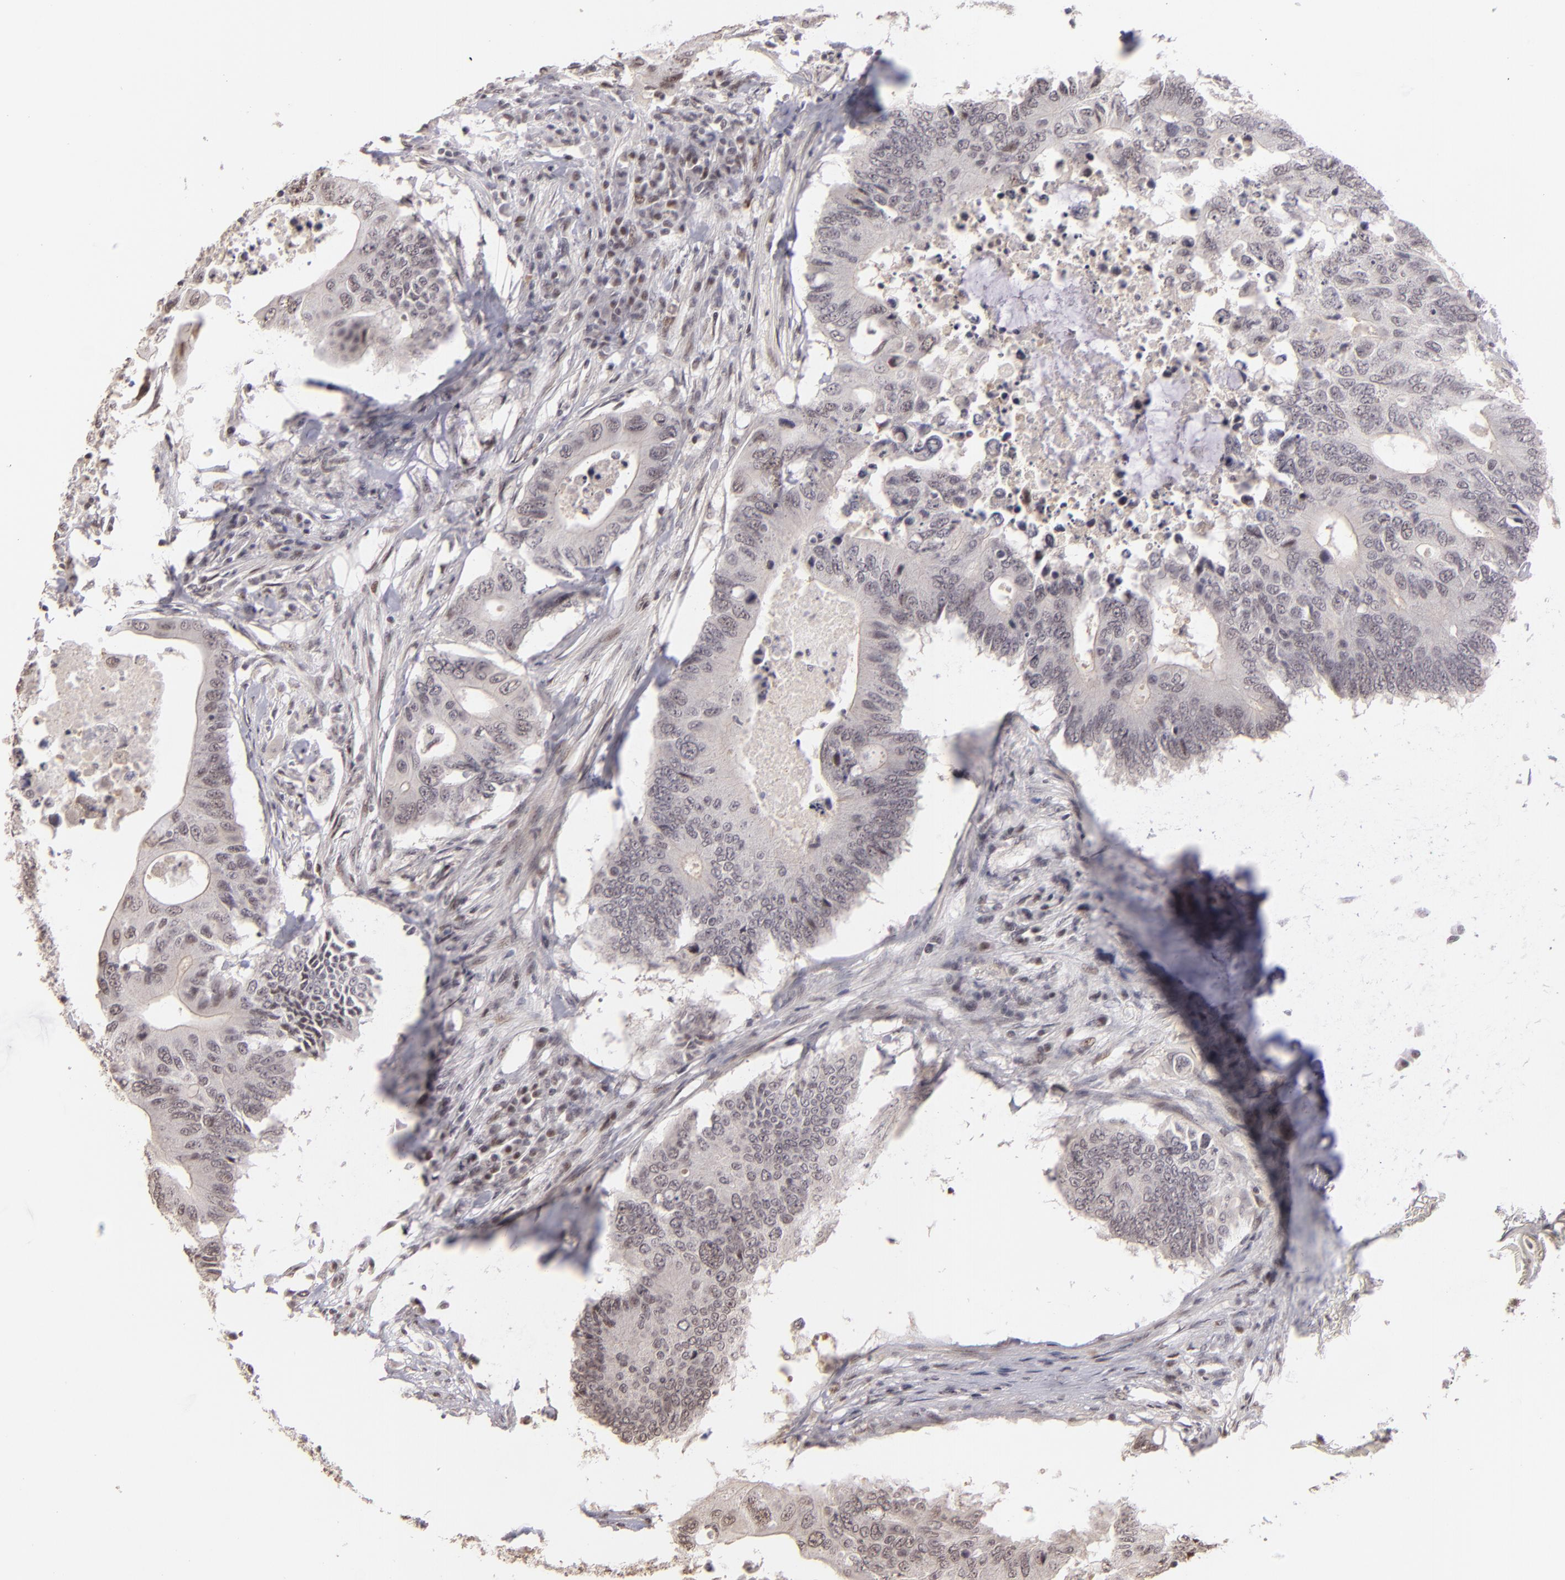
{"staining": {"intensity": "weak", "quantity": "<25%", "location": "nuclear"}, "tissue": "colorectal cancer", "cell_type": "Tumor cells", "image_type": "cancer", "snomed": [{"axis": "morphology", "description": "Adenocarcinoma, NOS"}, {"axis": "topography", "description": "Colon"}], "caption": "There is no significant positivity in tumor cells of colorectal cancer (adenocarcinoma).", "gene": "RARB", "patient": {"sex": "male", "age": 71}}